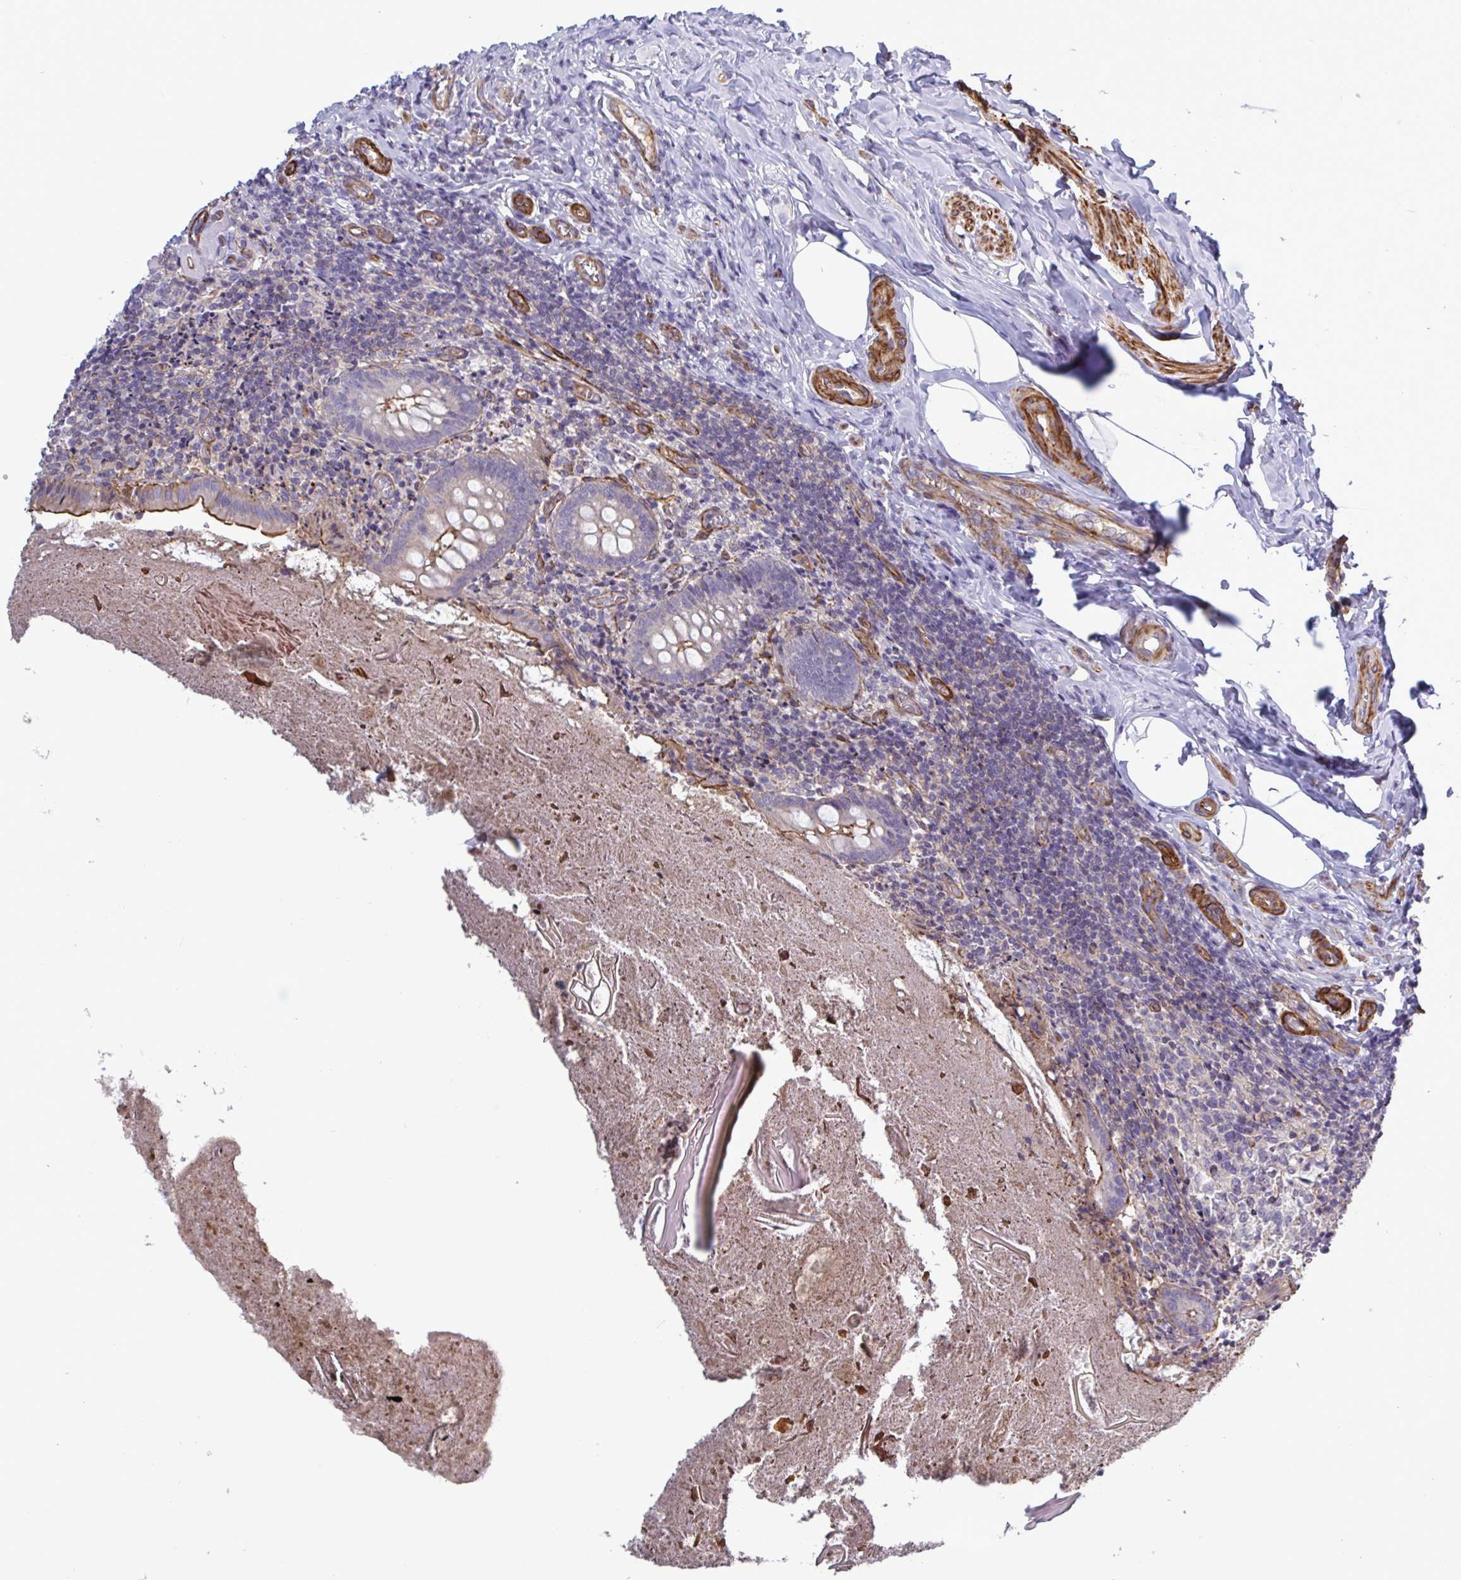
{"staining": {"intensity": "moderate", "quantity": "25%-75%", "location": "cytoplasmic/membranous"}, "tissue": "appendix", "cell_type": "Glandular cells", "image_type": "normal", "snomed": [{"axis": "morphology", "description": "Normal tissue, NOS"}, {"axis": "topography", "description": "Appendix"}], "caption": "The image reveals immunohistochemical staining of unremarkable appendix. There is moderate cytoplasmic/membranous expression is seen in approximately 25%-75% of glandular cells. (DAB (3,3'-diaminobenzidine) IHC, brown staining for protein, blue staining for nuclei).", "gene": "SHISA7", "patient": {"sex": "female", "age": 17}}